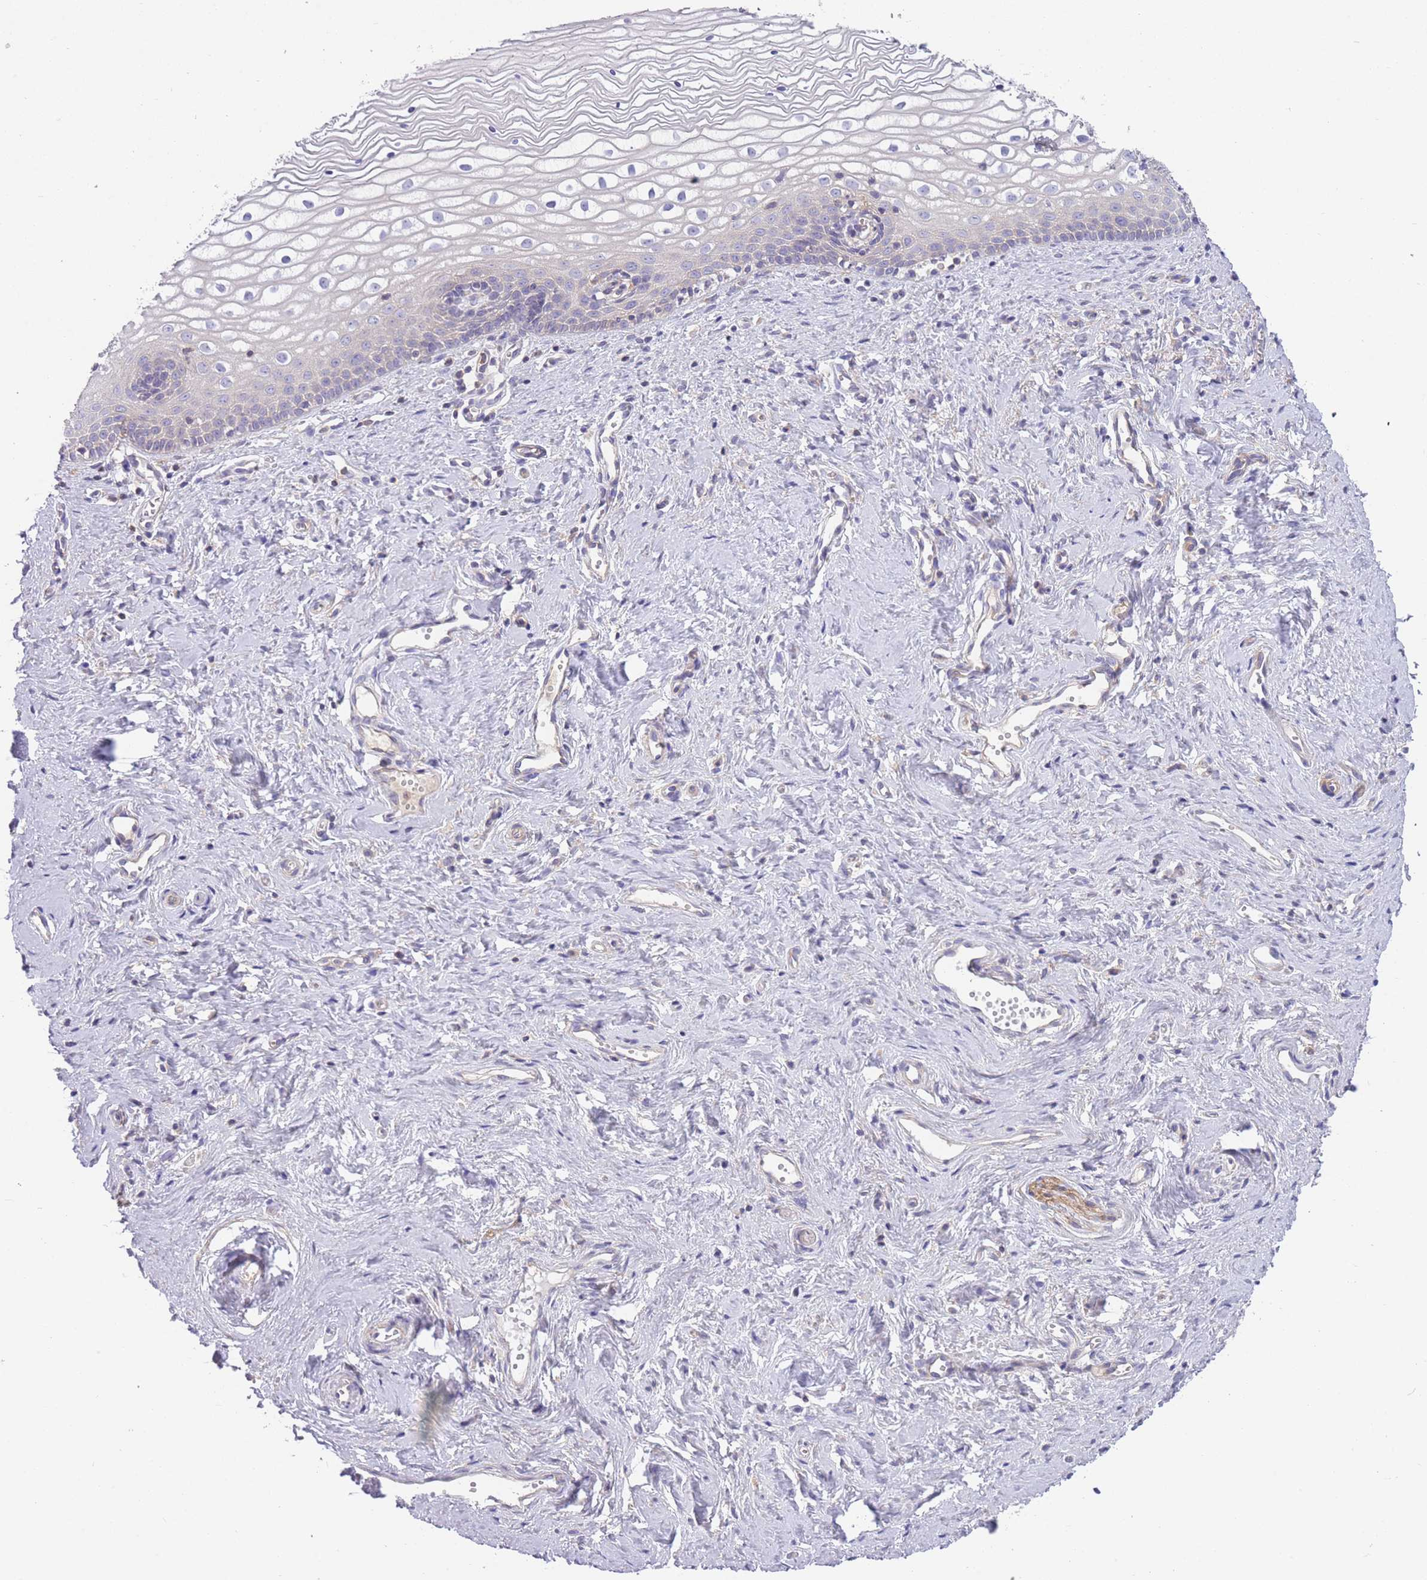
{"staining": {"intensity": "negative", "quantity": "none", "location": "none"}, "tissue": "vagina", "cell_type": "Squamous epithelial cells", "image_type": "normal", "snomed": [{"axis": "morphology", "description": "Normal tissue, NOS"}, {"axis": "topography", "description": "Vagina"}], "caption": "Squamous epithelial cells are negative for protein expression in unremarkable human vagina. (DAB IHC, high magnification).", "gene": "PRKAR1A", "patient": {"sex": "female", "age": 59}}